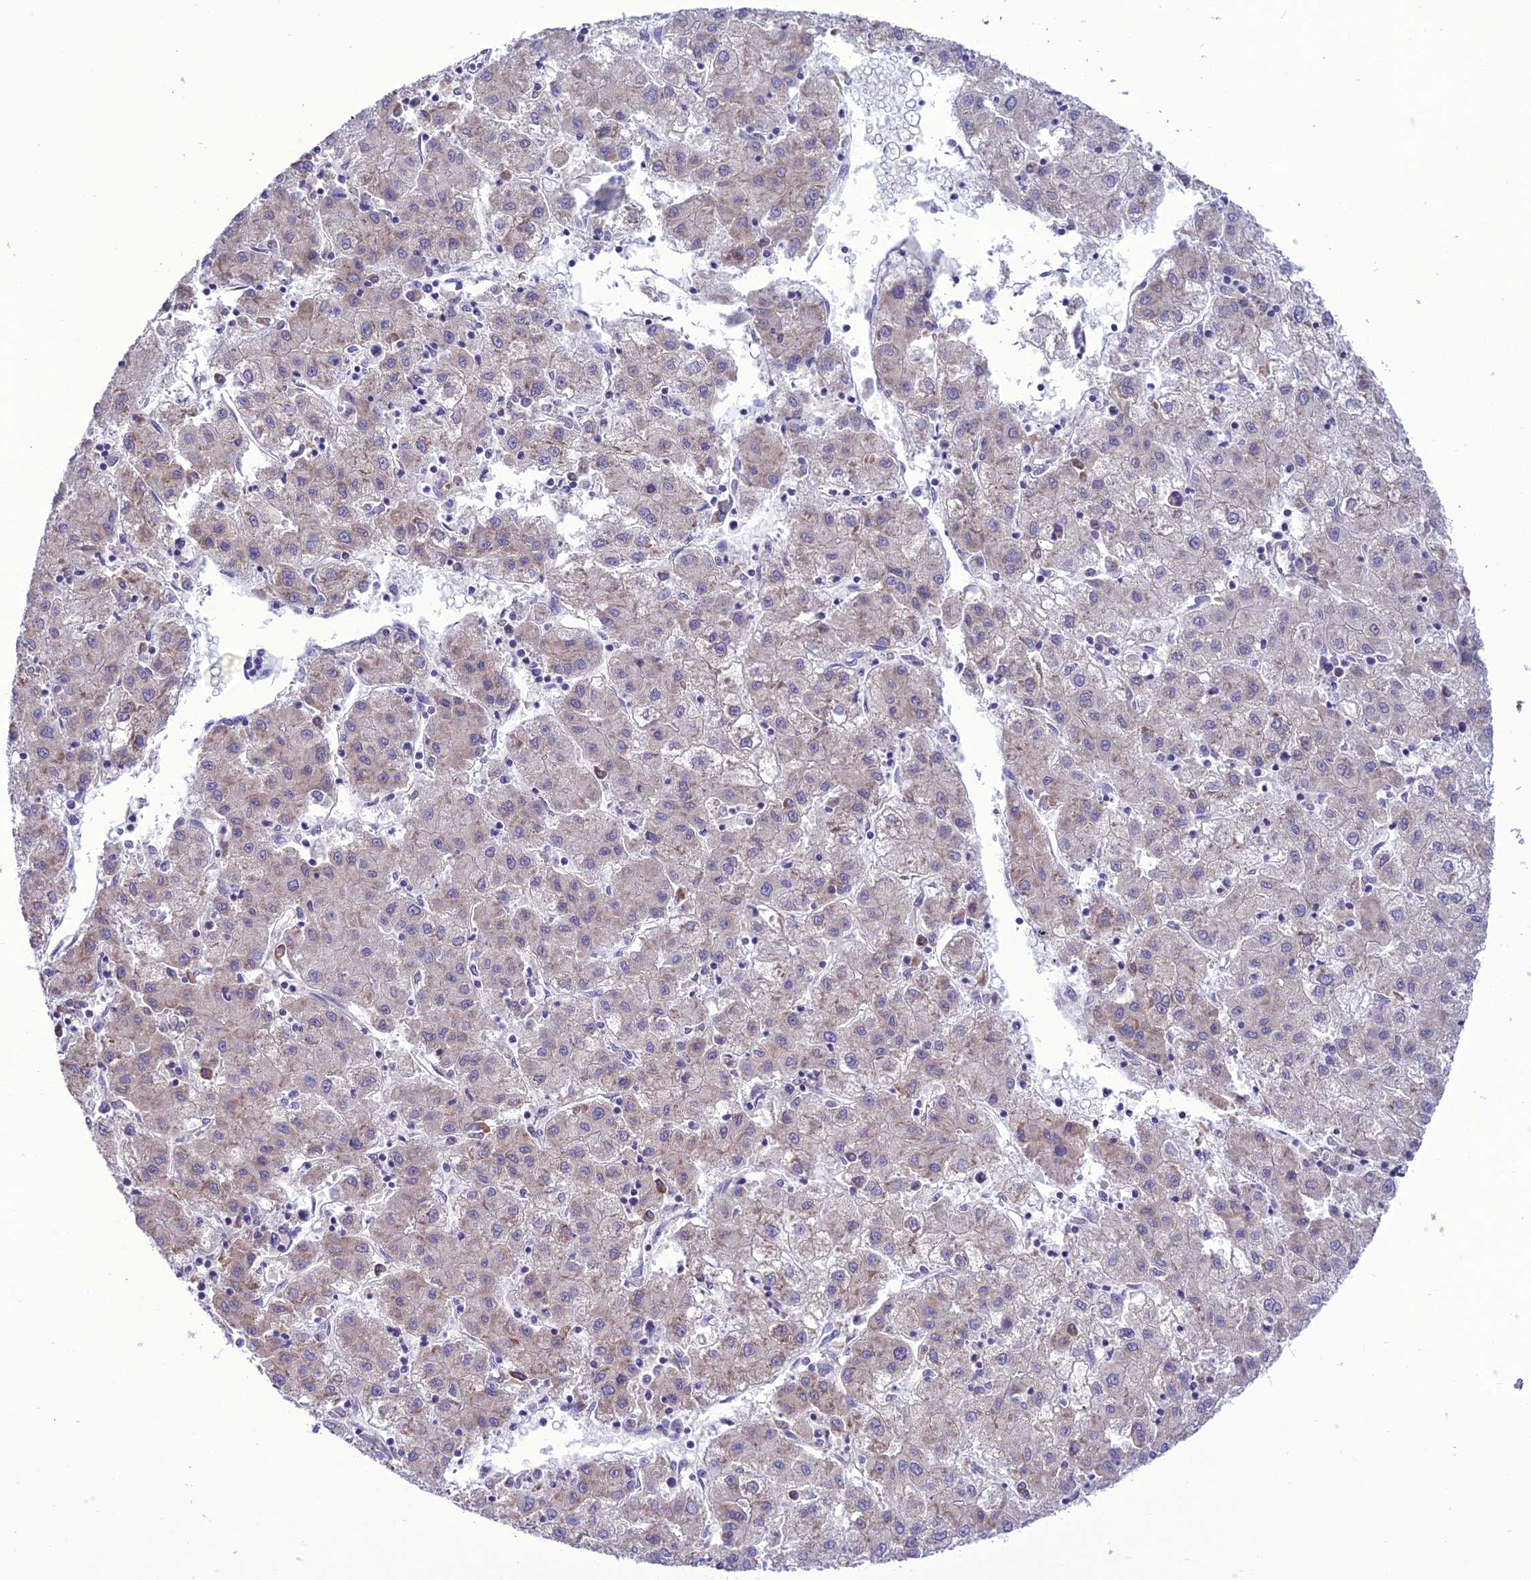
{"staining": {"intensity": "weak", "quantity": "<25%", "location": "cytoplasmic/membranous"}, "tissue": "liver cancer", "cell_type": "Tumor cells", "image_type": "cancer", "snomed": [{"axis": "morphology", "description": "Carcinoma, Hepatocellular, NOS"}, {"axis": "topography", "description": "Liver"}], "caption": "DAB (3,3'-diaminobenzidine) immunohistochemical staining of human liver hepatocellular carcinoma displays no significant positivity in tumor cells. (DAB immunohistochemistry visualized using brightfield microscopy, high magnification).", "gene": "NEURL2", "patient": {"sex": "male", "age": 72}}